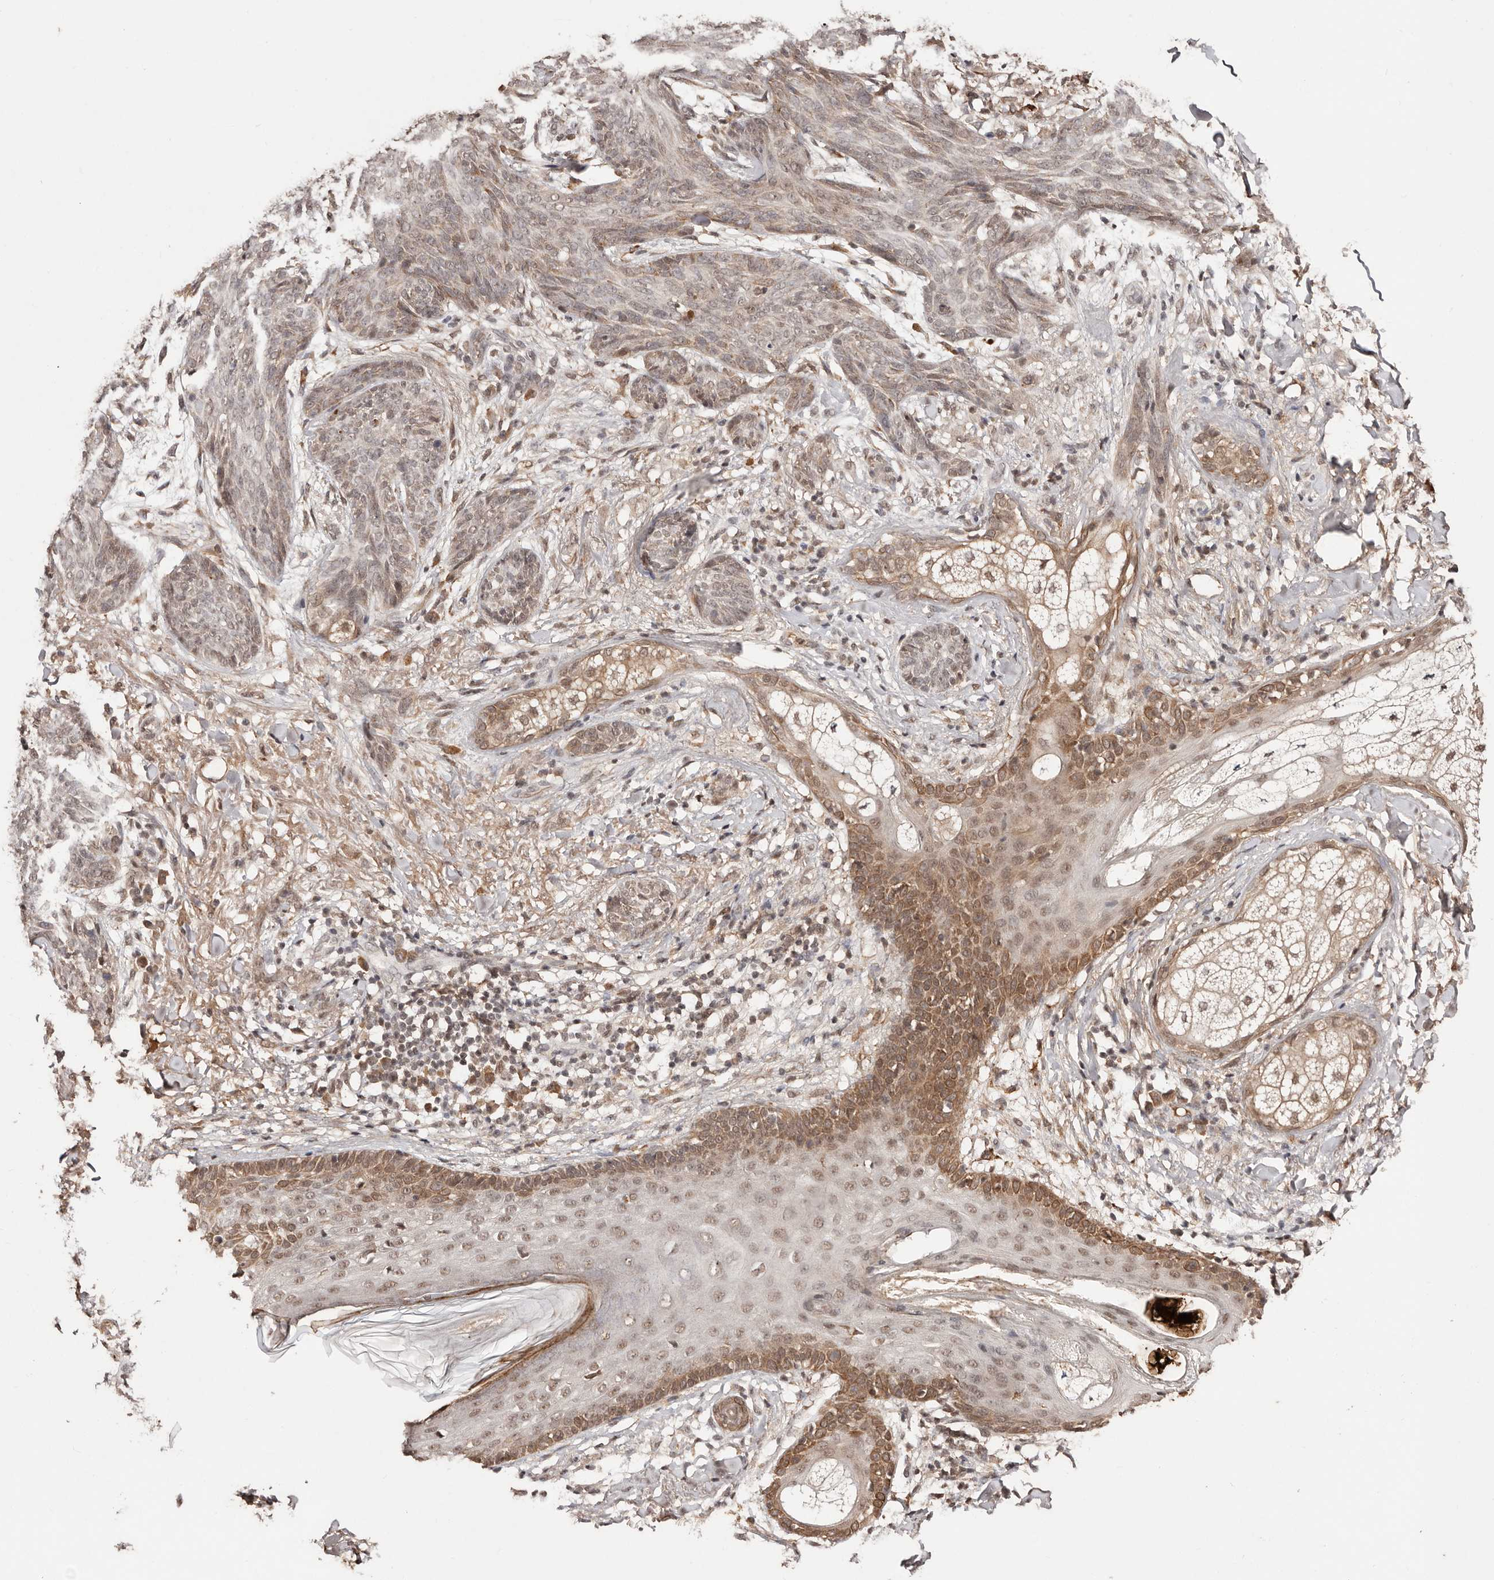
{"staining": {"intensity": "weak", "quantity": "25%-75%", "location": "cytoplasmic/membranous,nuclear"}, "tissue": "skin cancer", "cell_type": "Tumor cells", "image_type": "cancer", "snomed": [{"axis": "morphology", "description": "Basal cell carcinoma"}, {"axis": "topography", "description": "Skin"}], "caption": "Immunohistochemical staining of human skin cancer (basal cell carcinoma) exhibits low levels of weak cytoplasmic/membranous and nuclear positivity in approximately 25%-75% of tumor cells.", "gene": "BICRAL", "patient": {"sex": "male", "age": 85}}